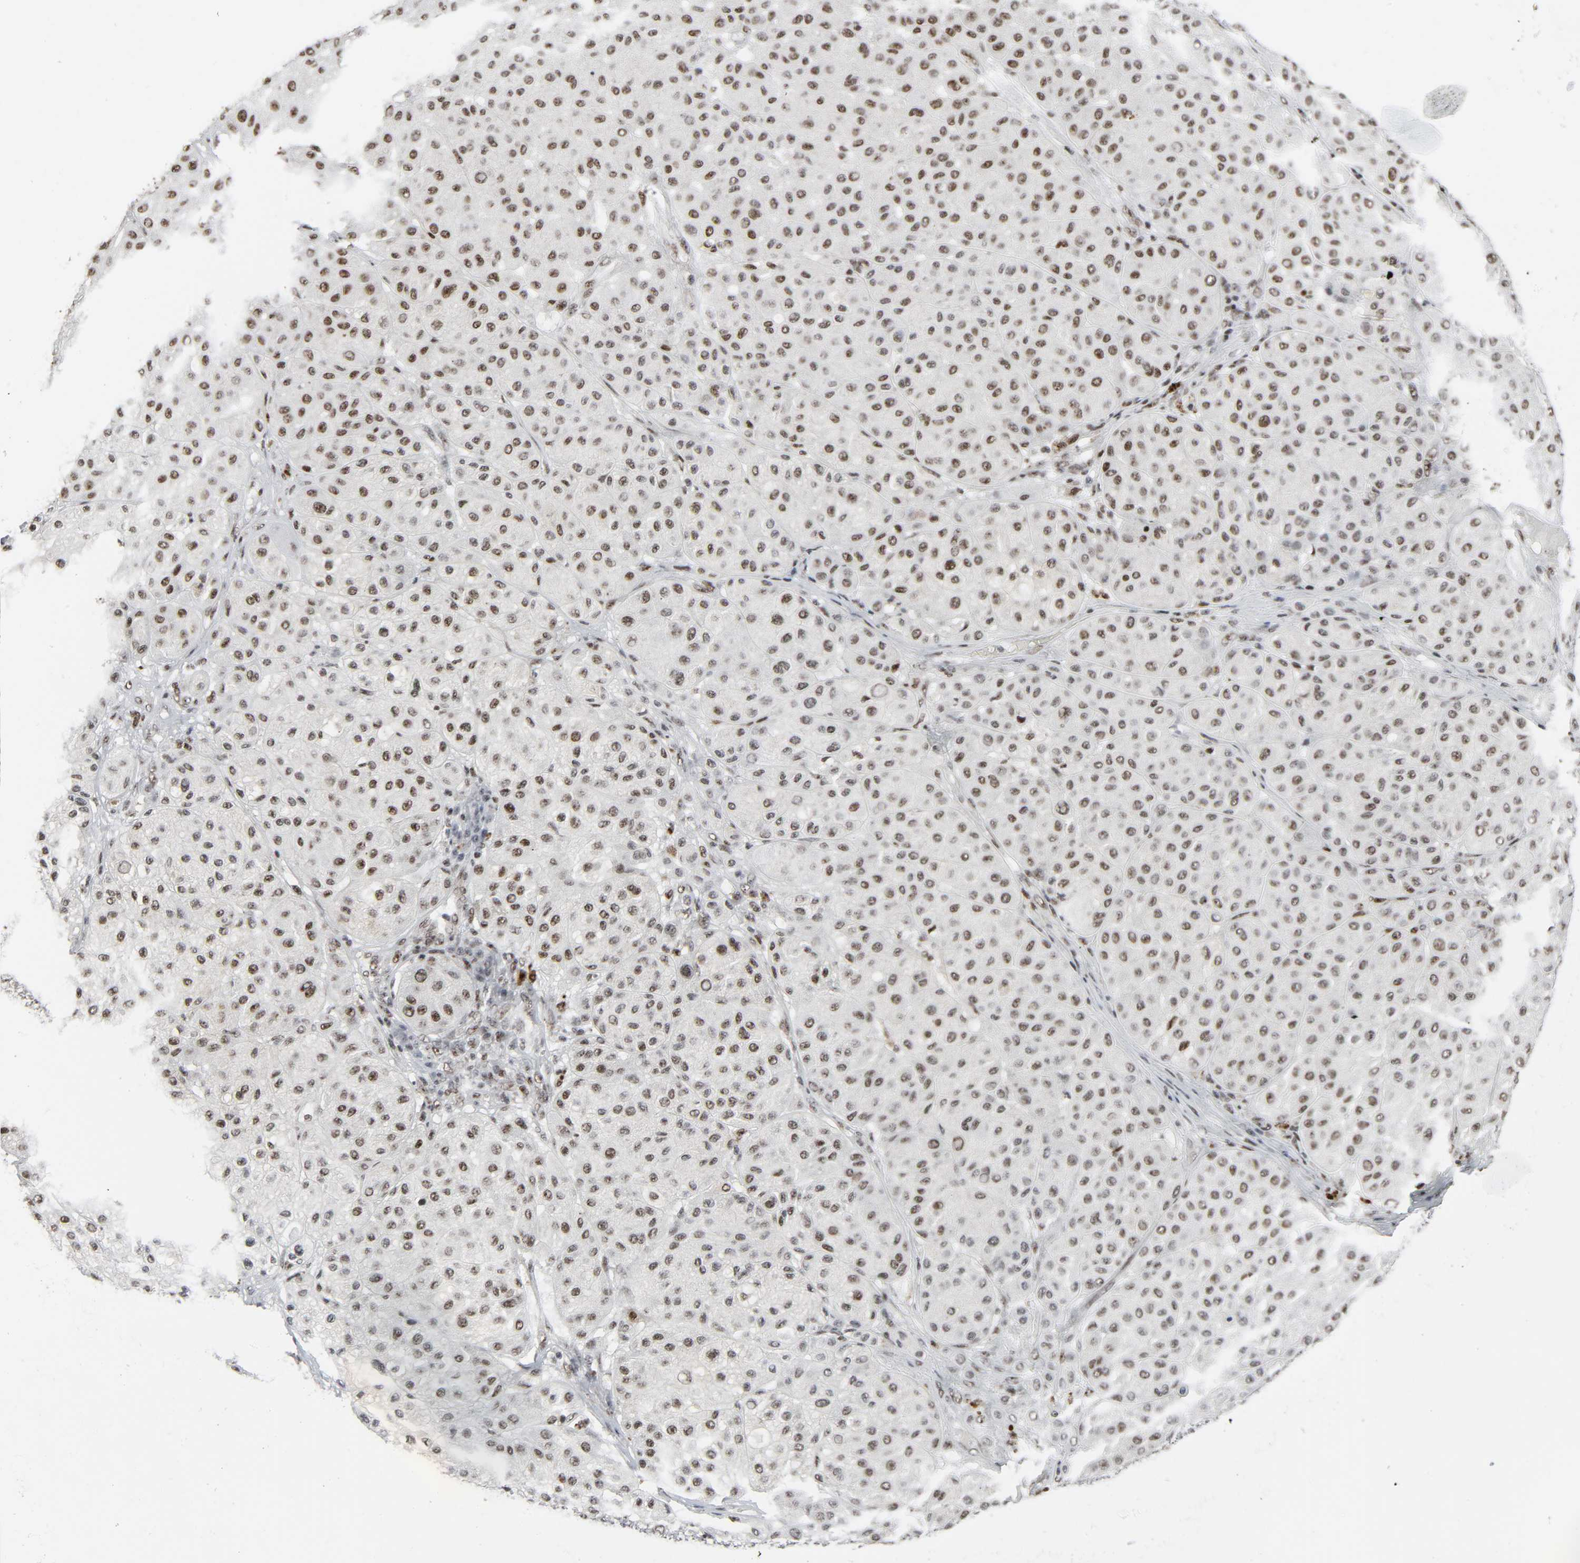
{"staining": {"intensity": "moderate", "quantity": ">75%", "location": "nuclear"}, "tissue": "melanoma", "cell_type": "Tumor cells", "image_type": "cancer", "snomed": [{"axis": "morphology", "description": "Normal tissue, NOS"}, {"axis": "morphology", "description": "Malignant melanoma, Metastatic site"}, {"axis": "topography", "description": "Skin"}], "caption": "Malignant melanoma (metastatic site) stained with immunohistochemistry demonstrates moderate nuclear positivity in approximately >75% of tumor cells.", "gene": "CDK7", "patient": {"sex": "male", "age": 41}}